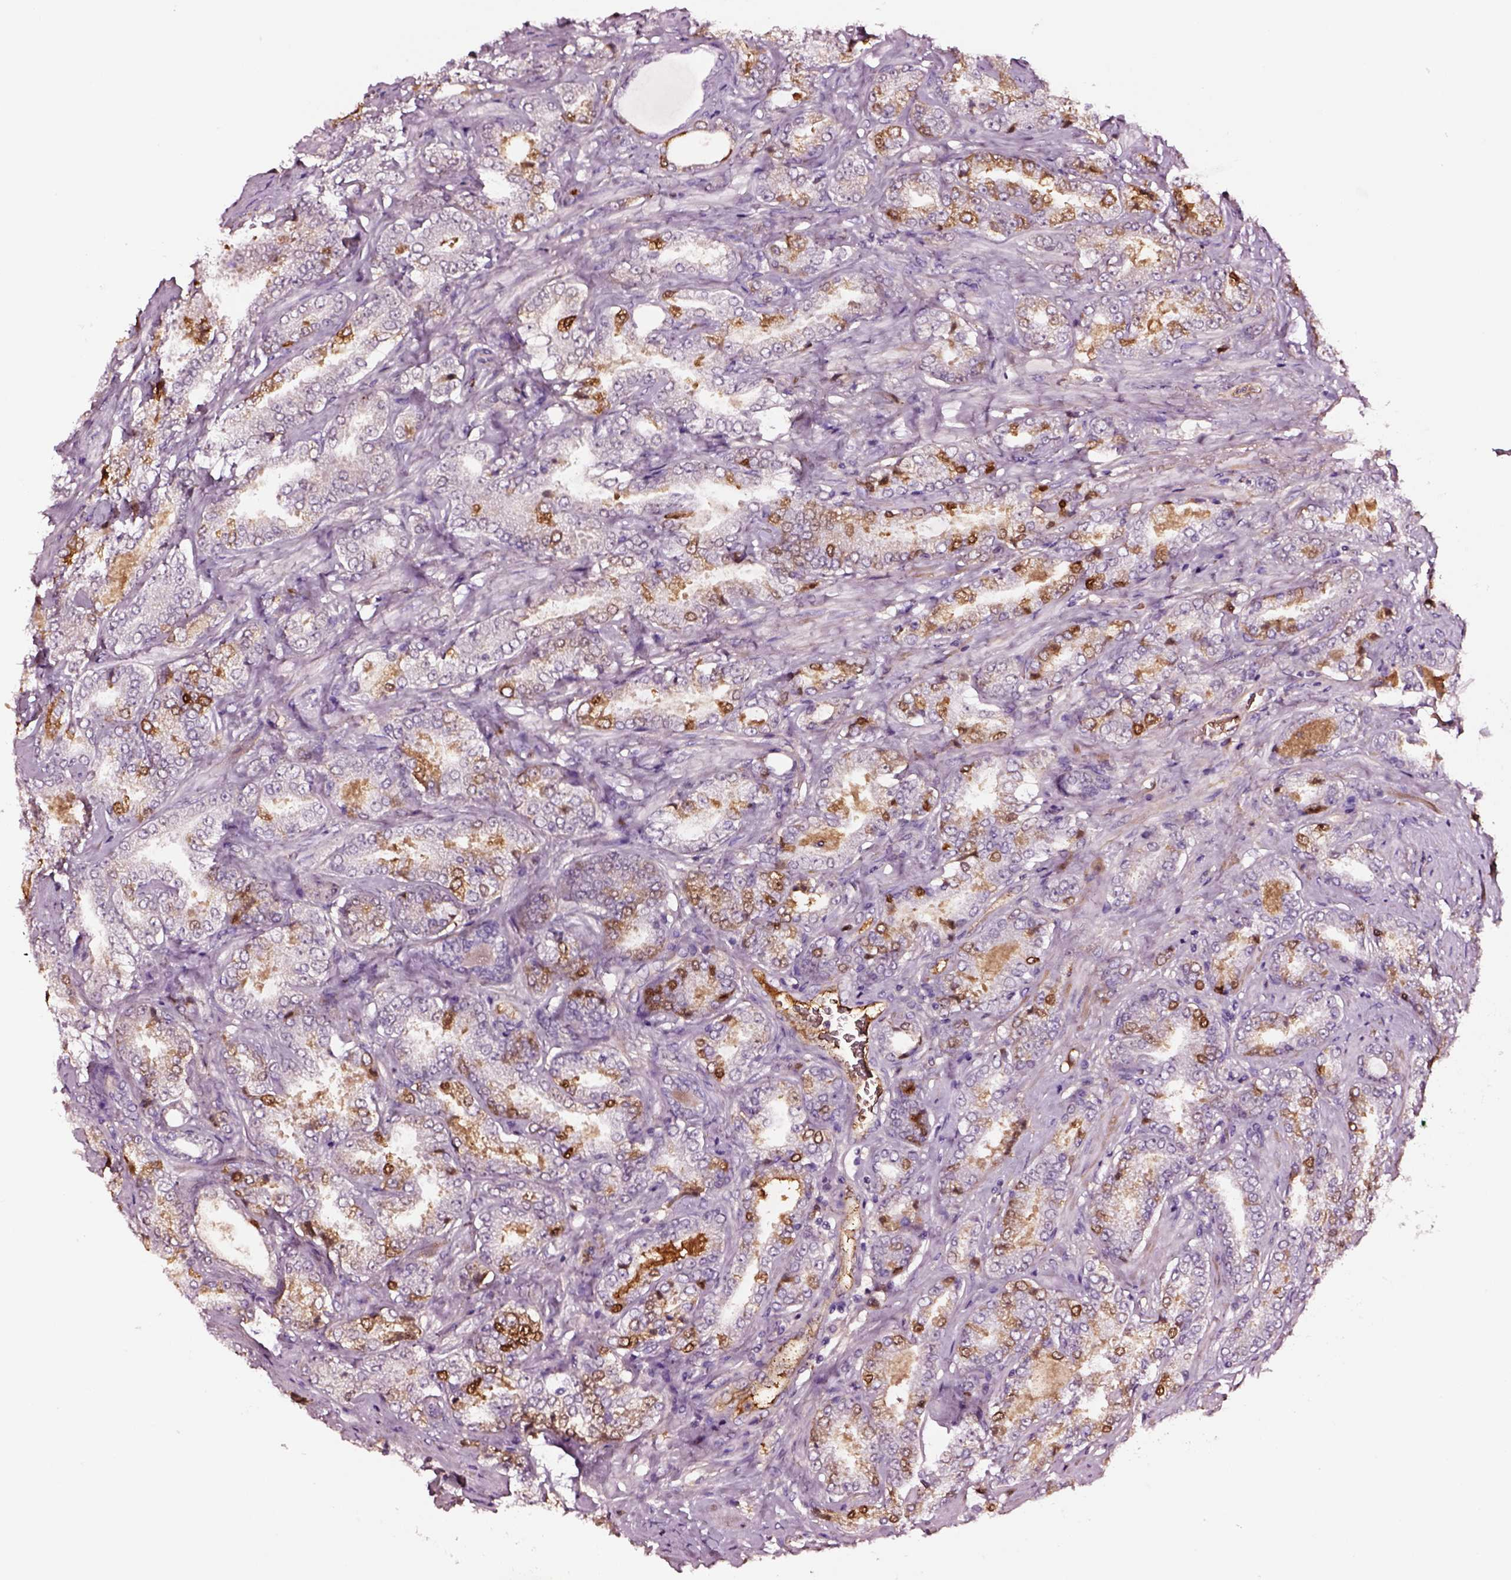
{"staining": {"intensity": "weak", "quantity": "<25%", "location": "cytoplasmic/membranous"}, "tissue": "prostate cancer", "cell_type": "Tumor cells", "image_type": "cancer", "snomed": [{"axis": "morphology", "description": "Adenocarcinoma, NOS"}, {"axis": "topography", "description": "Prostate"}], "caption": "Protein analysis of adenocarcinoma (prostate) displays no significant staining in tumor cells.", "gene": "TF", "patient": {"sex": "male", "age": 64}}